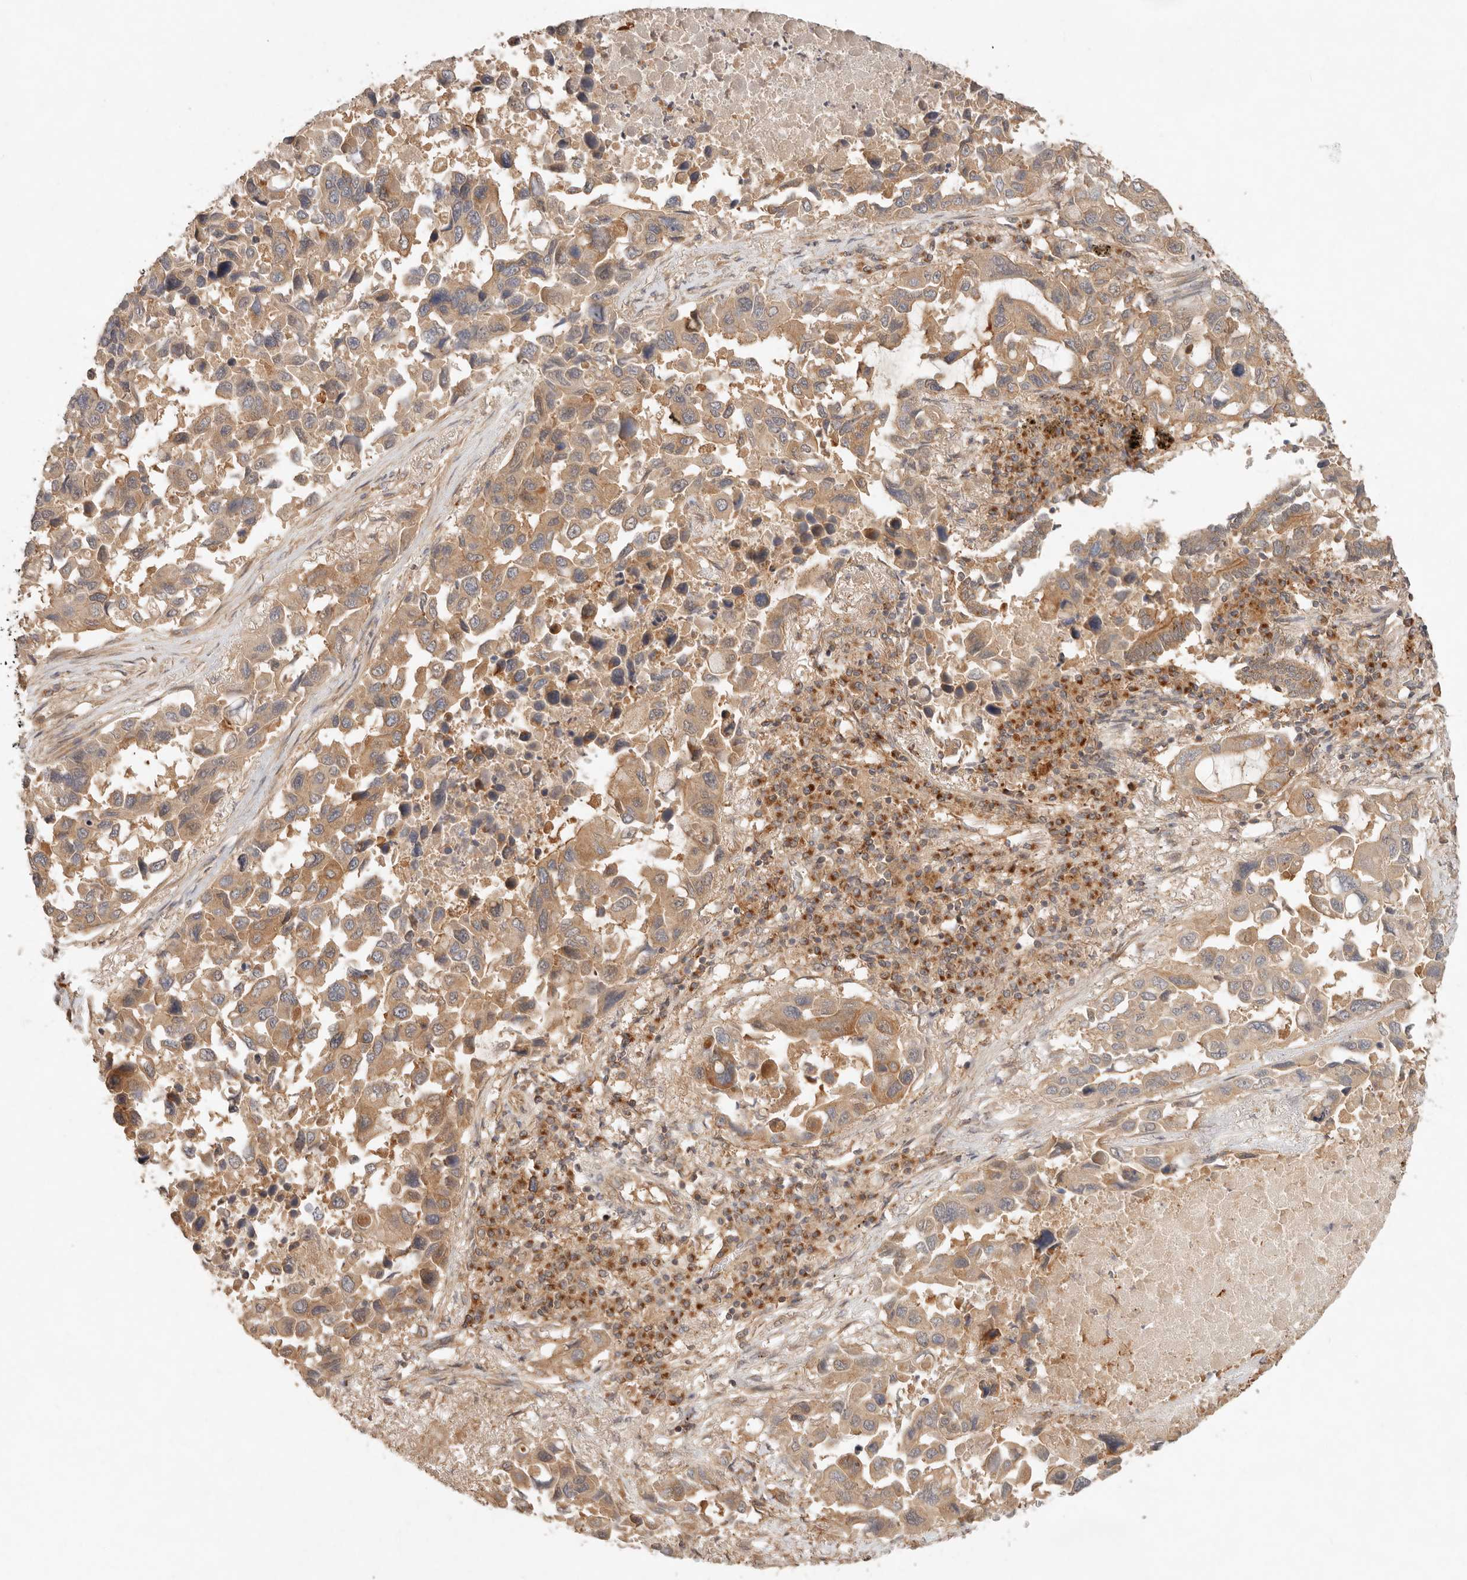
{"staining": {"intensity": "moderate", "quantity": ">75%", "location": "cytoplasmic/membranous"}, "tissue": "lung cancer", "cell_type": "Tumor cells", "image_type": "cancer", "snomed": [{"axis": "morphology", "description": "Adenocarcinoma, NOS"}, {"axis": "topography", "description": "Lung"}], "caption": "Adenocarcinoma (lung) tissue reveals moderate cytoplasmic/membranous staining in approximately >75% of tumor cells (Stains: DAB (3,3'-diaminobenzidine) in brown, nuclei in blue, Microscopy: brightfield microscopy at high magnification).", "gene": "HECTD3", "patient": {"sex": "male", "age": 64}}